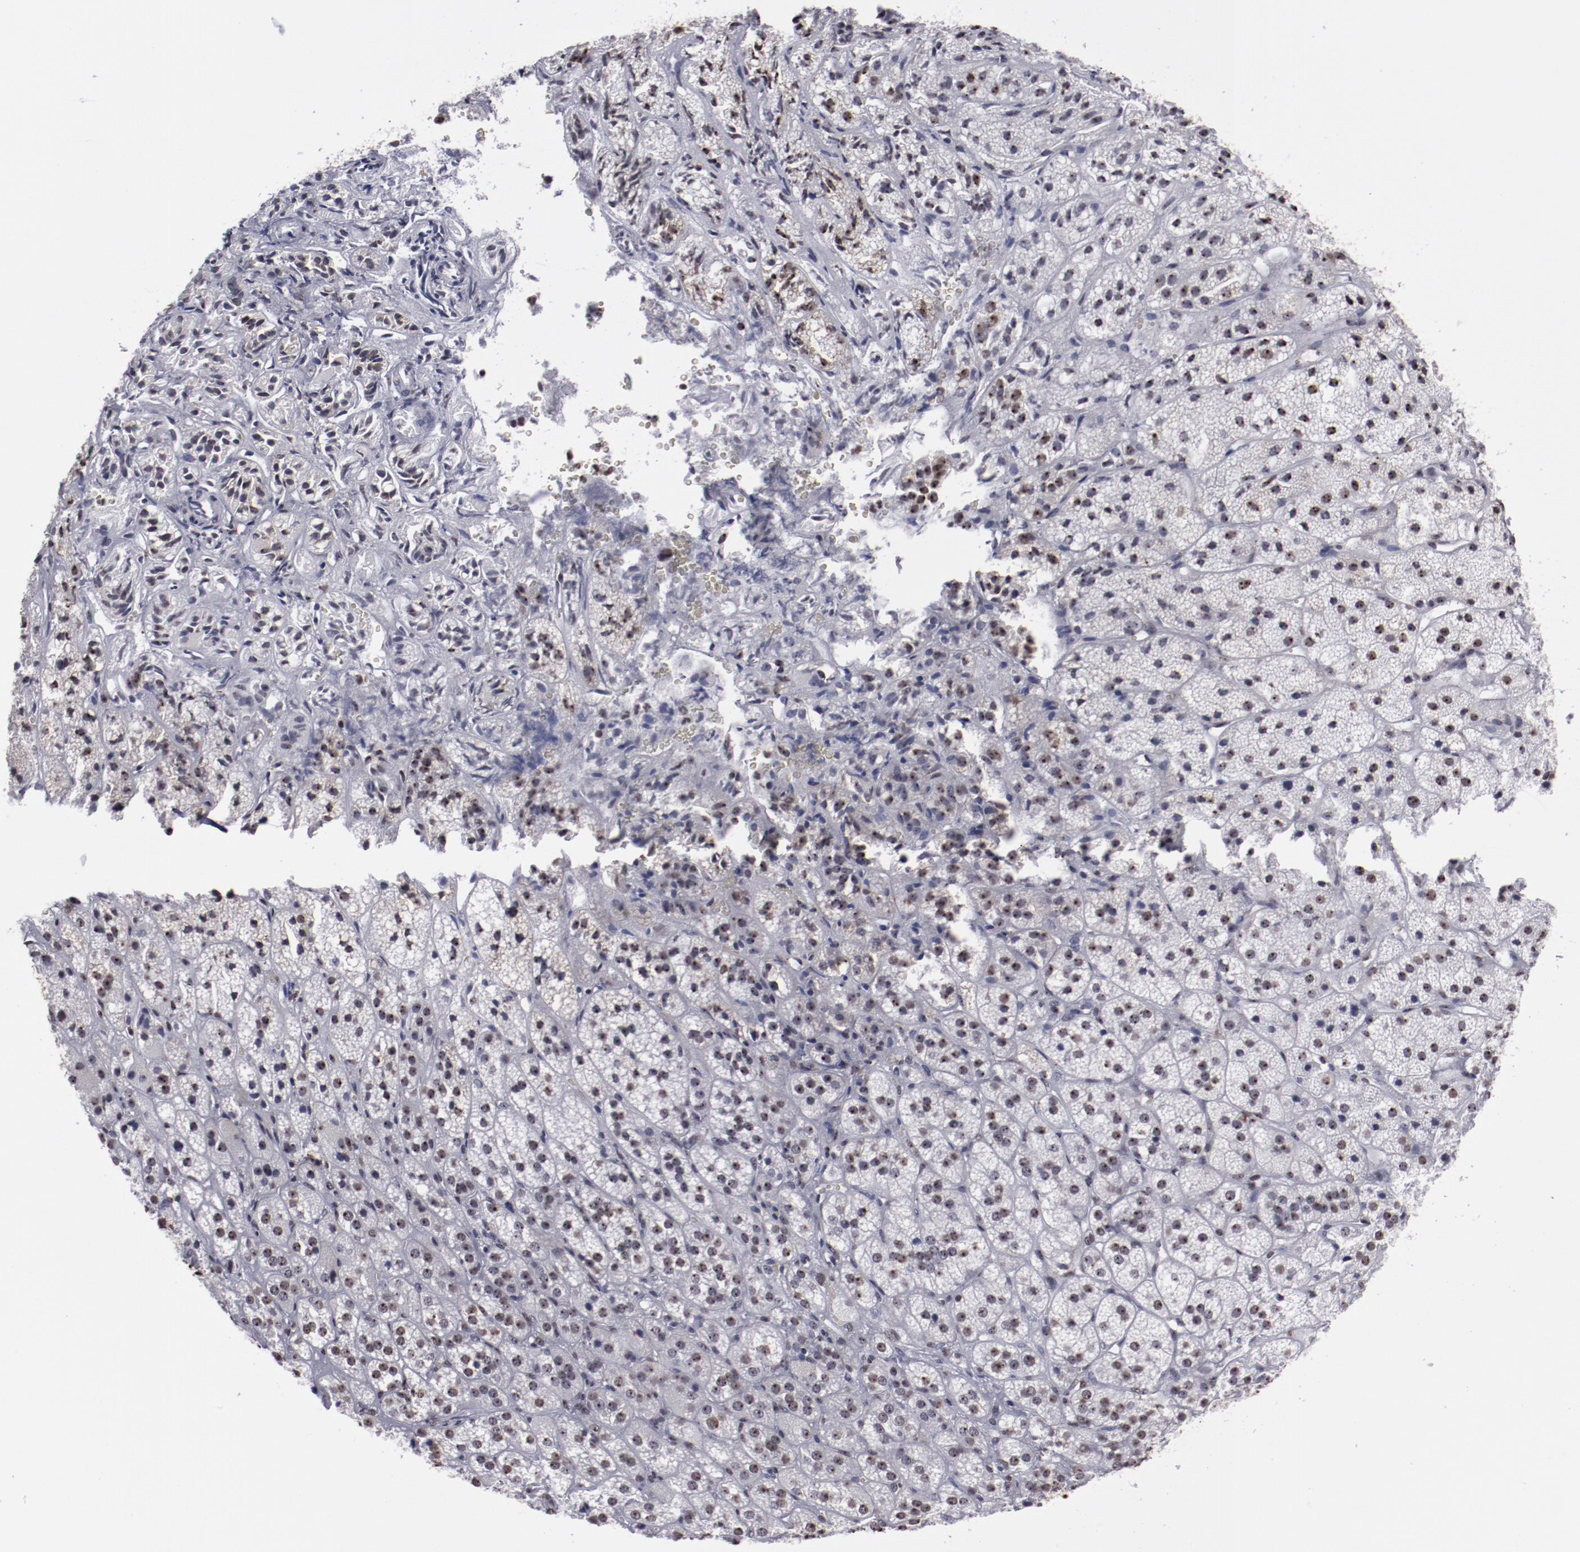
{"staining": {"intensity": "strong", "quantity": ">75%", "location": "nuclear"}, "tissue": "adrenal gland", "cell_type": "Glandular cells", "image_type": "normal", "snomed": [{"axis": "morphology", "description": "Normal tissue, NOS"}, {"axis": "topography", "description": "Adrenal gland"}], "caption": "Glandular cells reveal high levels of strong nuclear positivity in approximately >75% of cells in normal human adrenal gland. The protein of interest is shown in brown color, while the nuclei are stained blue.", "gene": "HNRNPA1L3", "patient": {"sex": "female", "age": 71}}